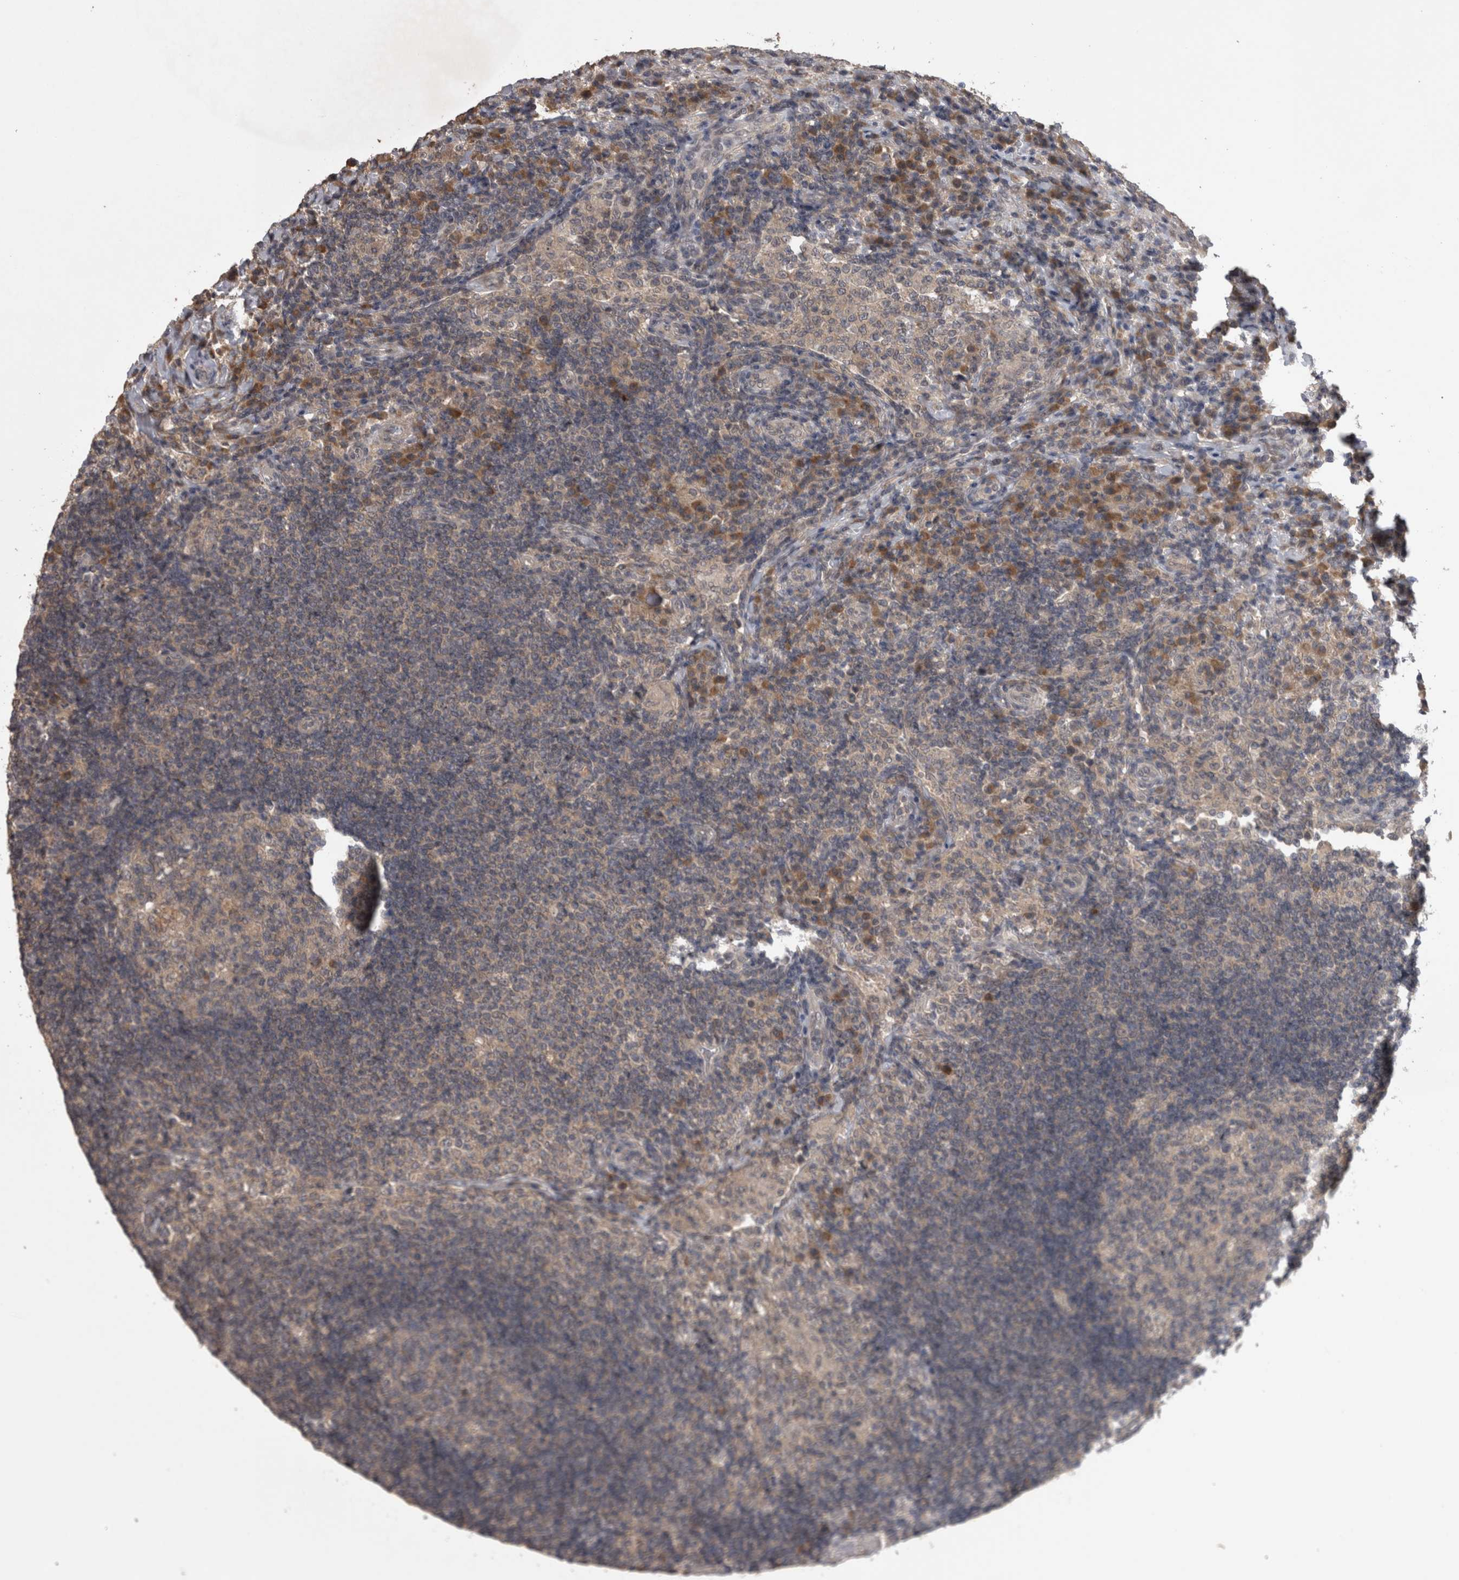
{"staining": {"intensity": "weak", "quantity": "25%-75%", "location": "cytoplasmic/membranous"}, "tissue": "lymph node", "cell_type": "Germinal center cells", "image_type": "normal", "snomed": [{"axis": "morphology", "description": "Normal tissue, NOS"}, {"axis": "topography", "description": "Lymph node"}], "caption": "This photomicrograph exhibits IHC staining of normal lymph node, with low weak cytoplasmic/membranous staining in about 25%-75% of germinal center cells.", "gene": "ZNF114", "patient": {"sex": "female", "age": 53}}